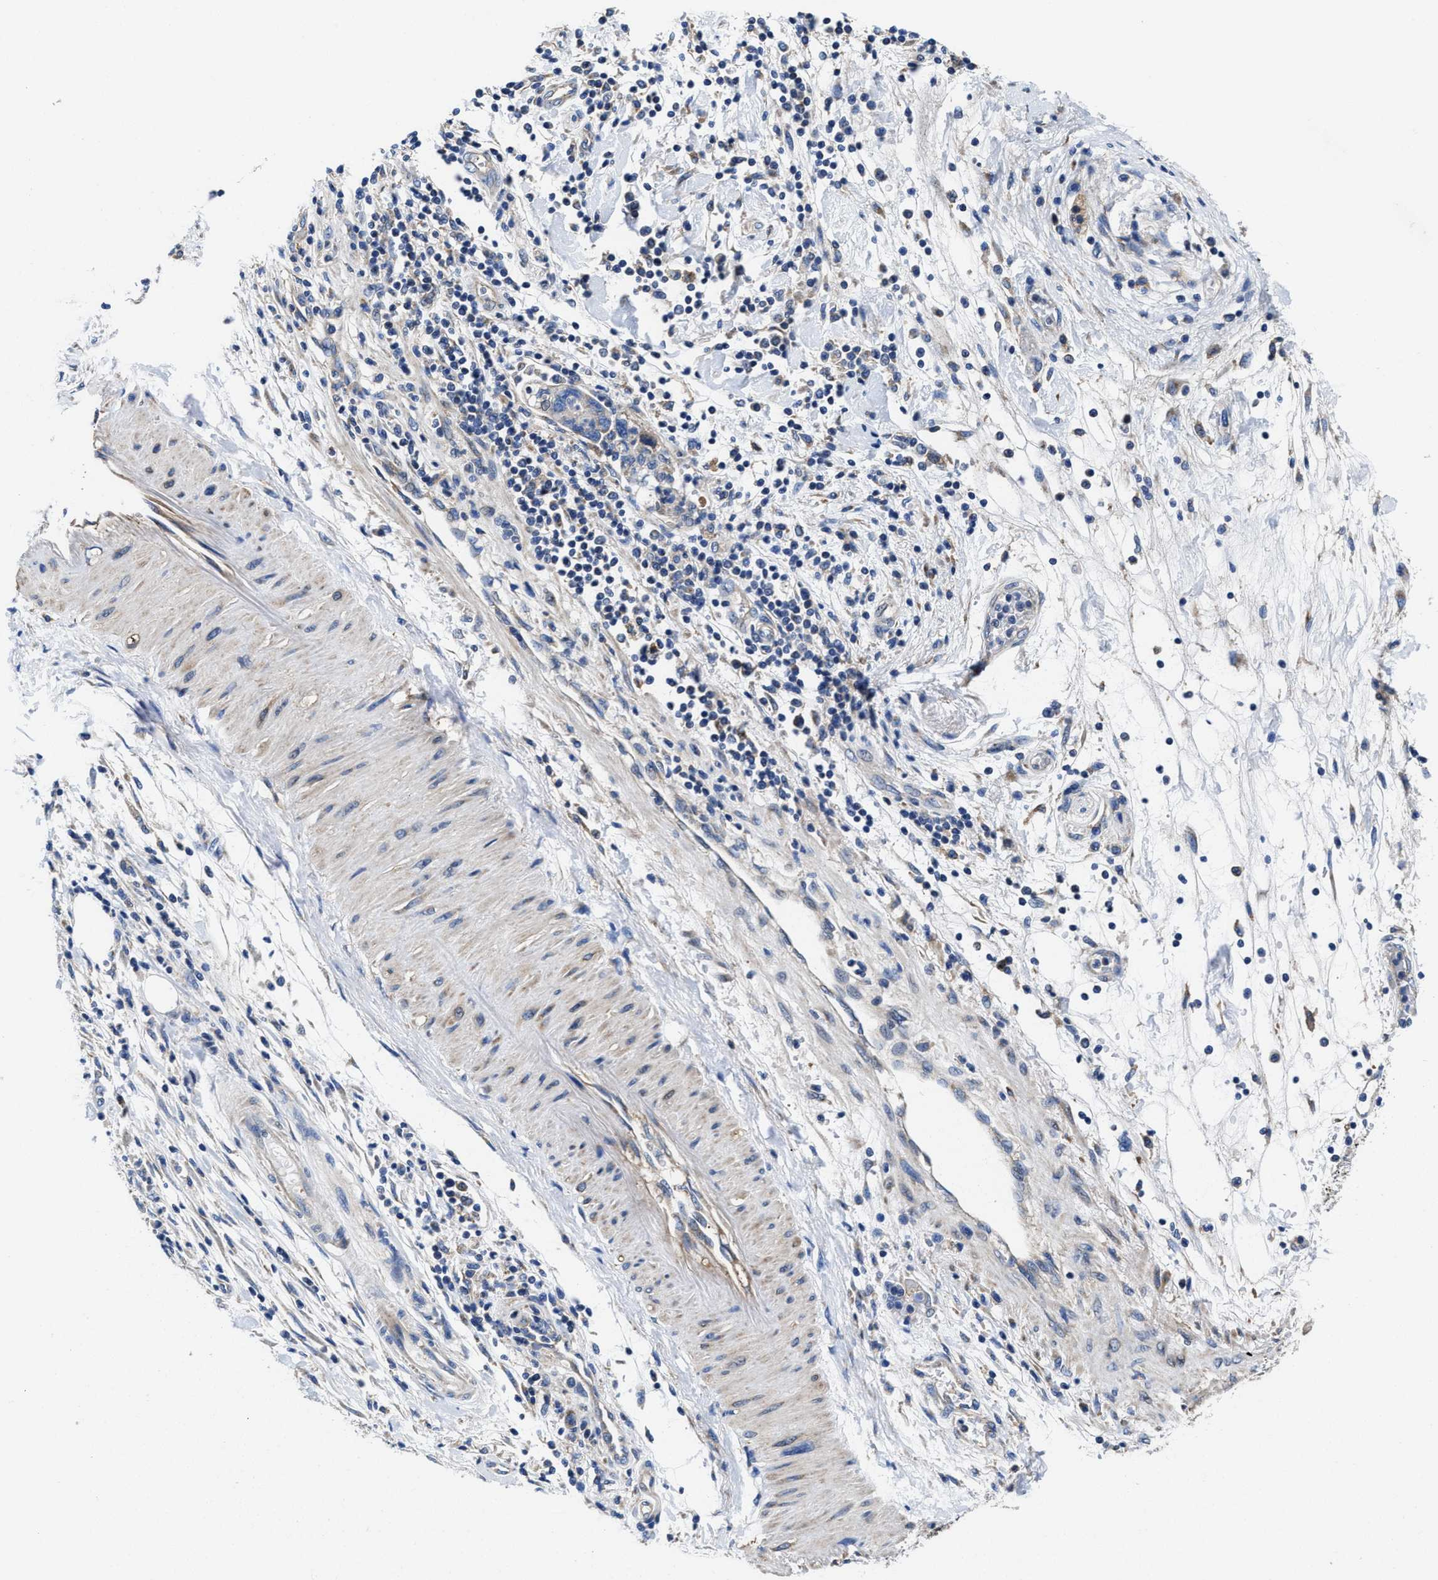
{"staining": {"intensity": "weak", "quantity": "<25%", "location": "cytoplasmic/membranous"}, "tissue": "pancreatic cancer", "cell_type": "Tumor cells", "image_type": "cancer", "snomed": [{"axis": "morphology", "description": "Normal tissue, NOS"}, {"axis": "morphology", "description": "Adenocarcinoma, NOS"}, {"axis": "topography", "description": "Pancreas"}], "caption": "Protein analysis of pancreatic adenocarcinoma shows no significant staining in tumor cells.", "gene": "TMEM30A", "patient": {"sex": "female", "age": 71}}